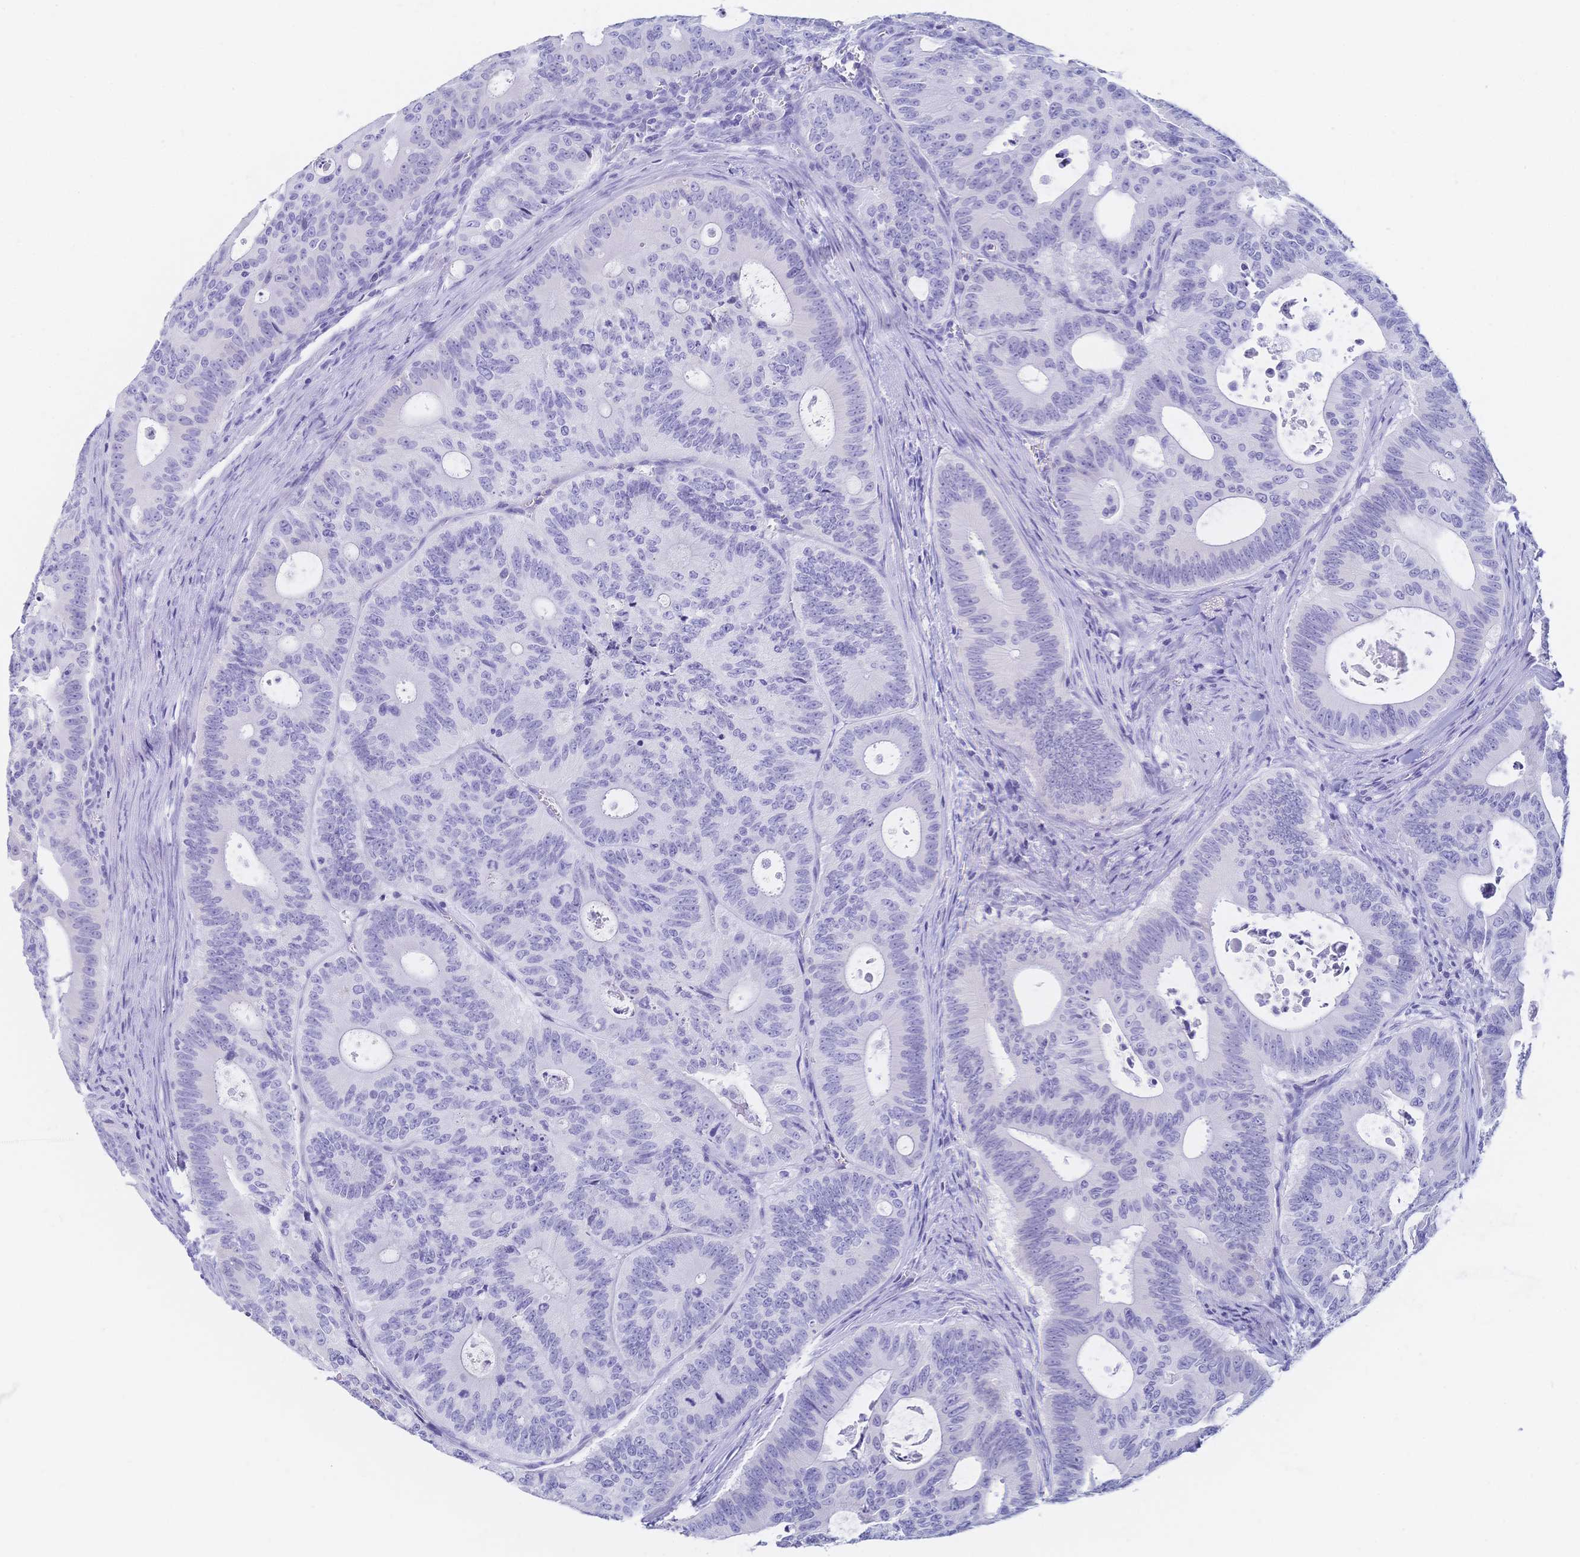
{"staining": {"intensity": "negative", "quantity": "none", "location": "none"}, "tissue": "colorectal cancer", "cell_type": "Tumor cells", "image_type": "cancer", "snomed": [{"axis": "morphology", "description": "Adenocarcinoma, NOS"}, {"axis": "topography", "description": "Colon"}], "caption": "The immunohistochemistry (IHC) histopathology image has no significant staining in tumor cells of colorectal adenocarcinoma tissue. (IHC, brightfield microscopy, high magnification).", "gene": "MEP1B", "patient": {"sex": "male", "age": 62}}